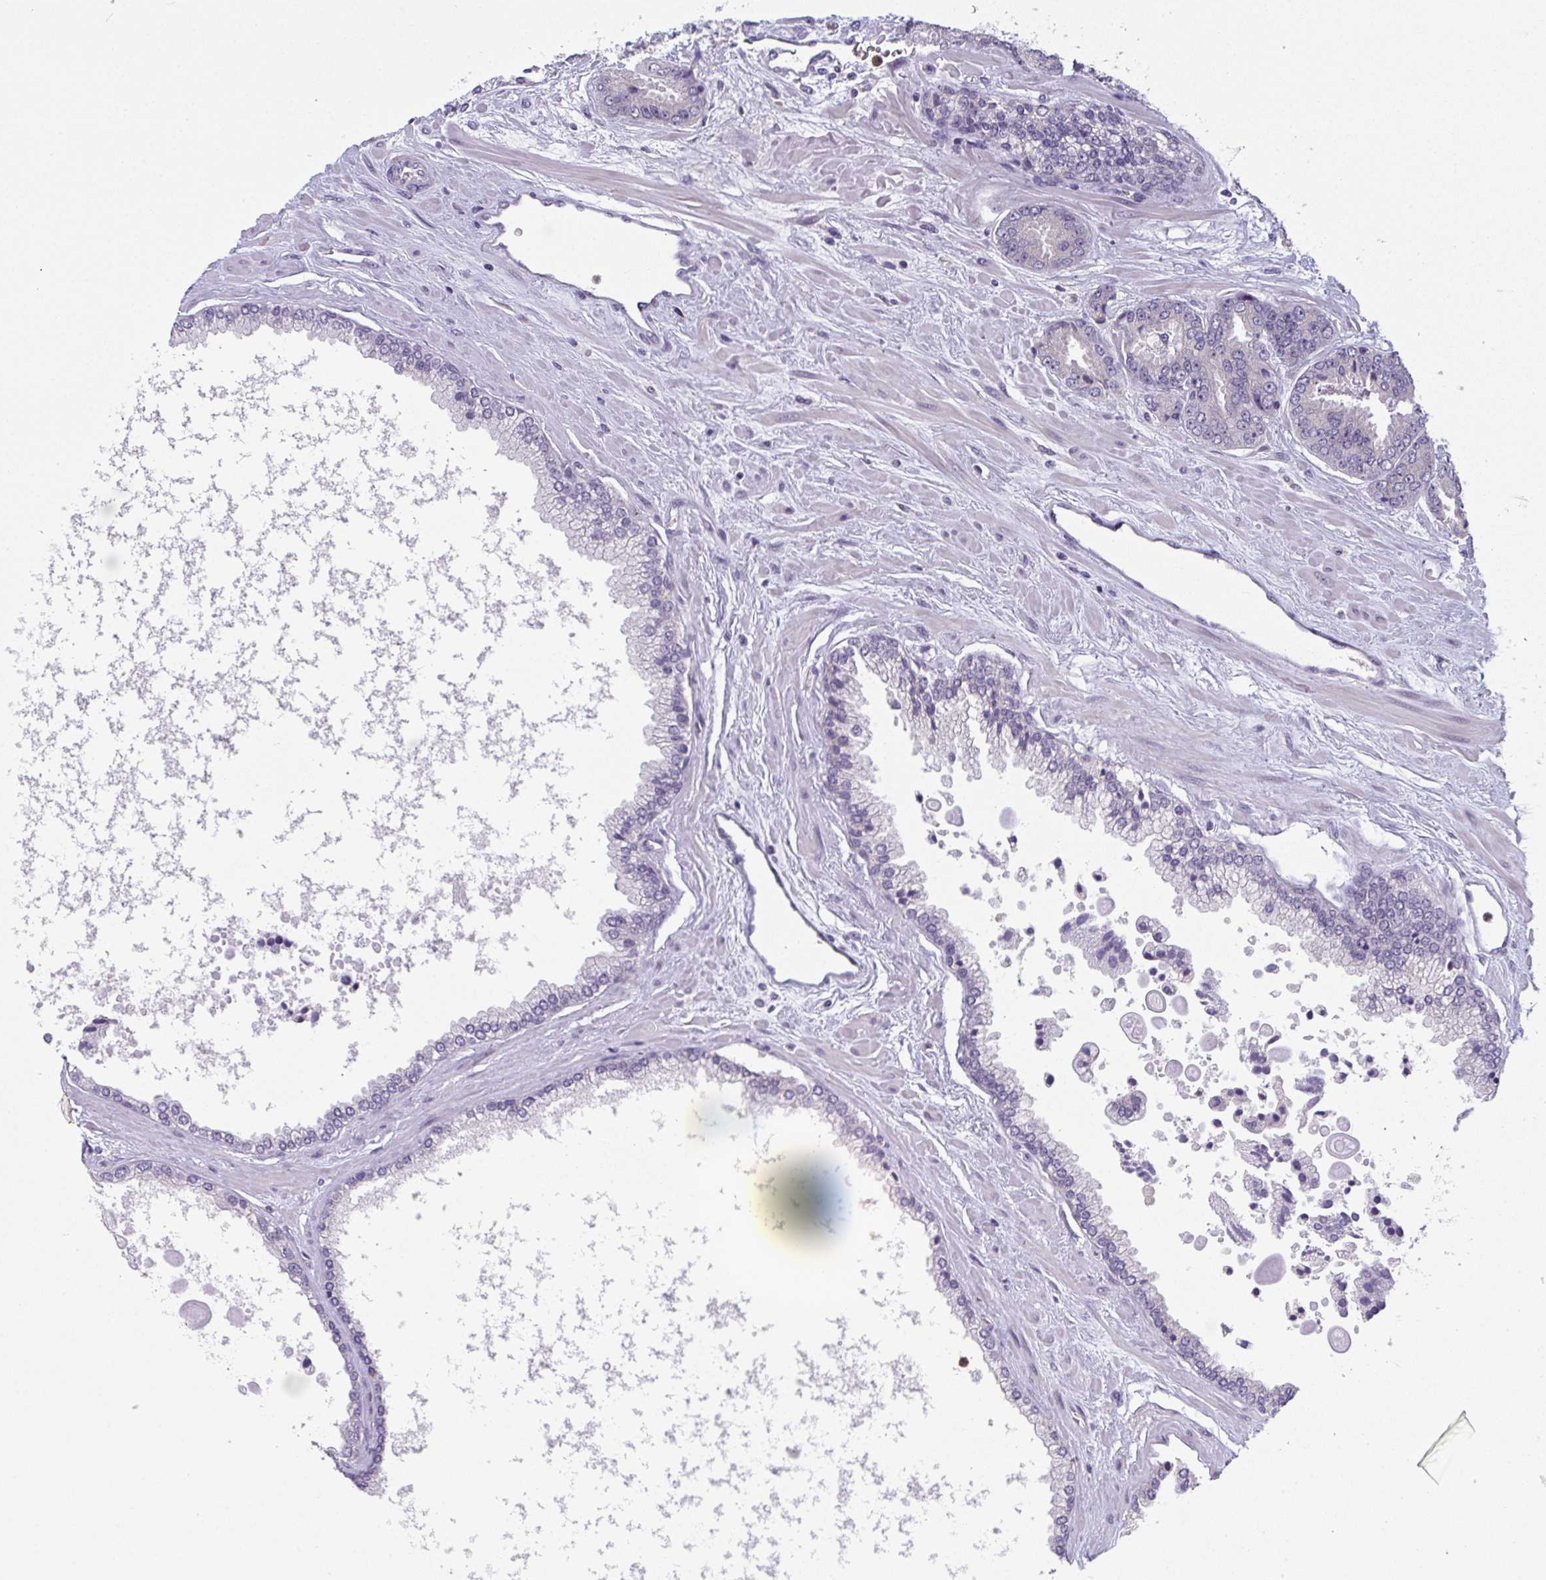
{"staining": {"intensity": "negative", "quantity": "none", "location": "none"}, "tissue": "prostate cancer", "cell_type": "Tumor cells", "image_type": "cancer", "snomed": [{"axis": "morphology", "description": "Adenocarcinoma, Low grade"}, {"axis": "topography", "description": "Prostate"}], "caption": "This is an immunohistochemistry micrograph of prostate low-grade adenocarcinoma. There is no expression in tumor cells.", "gene": "RIOK1", "patient": {"sex": "male", "age": 67}}